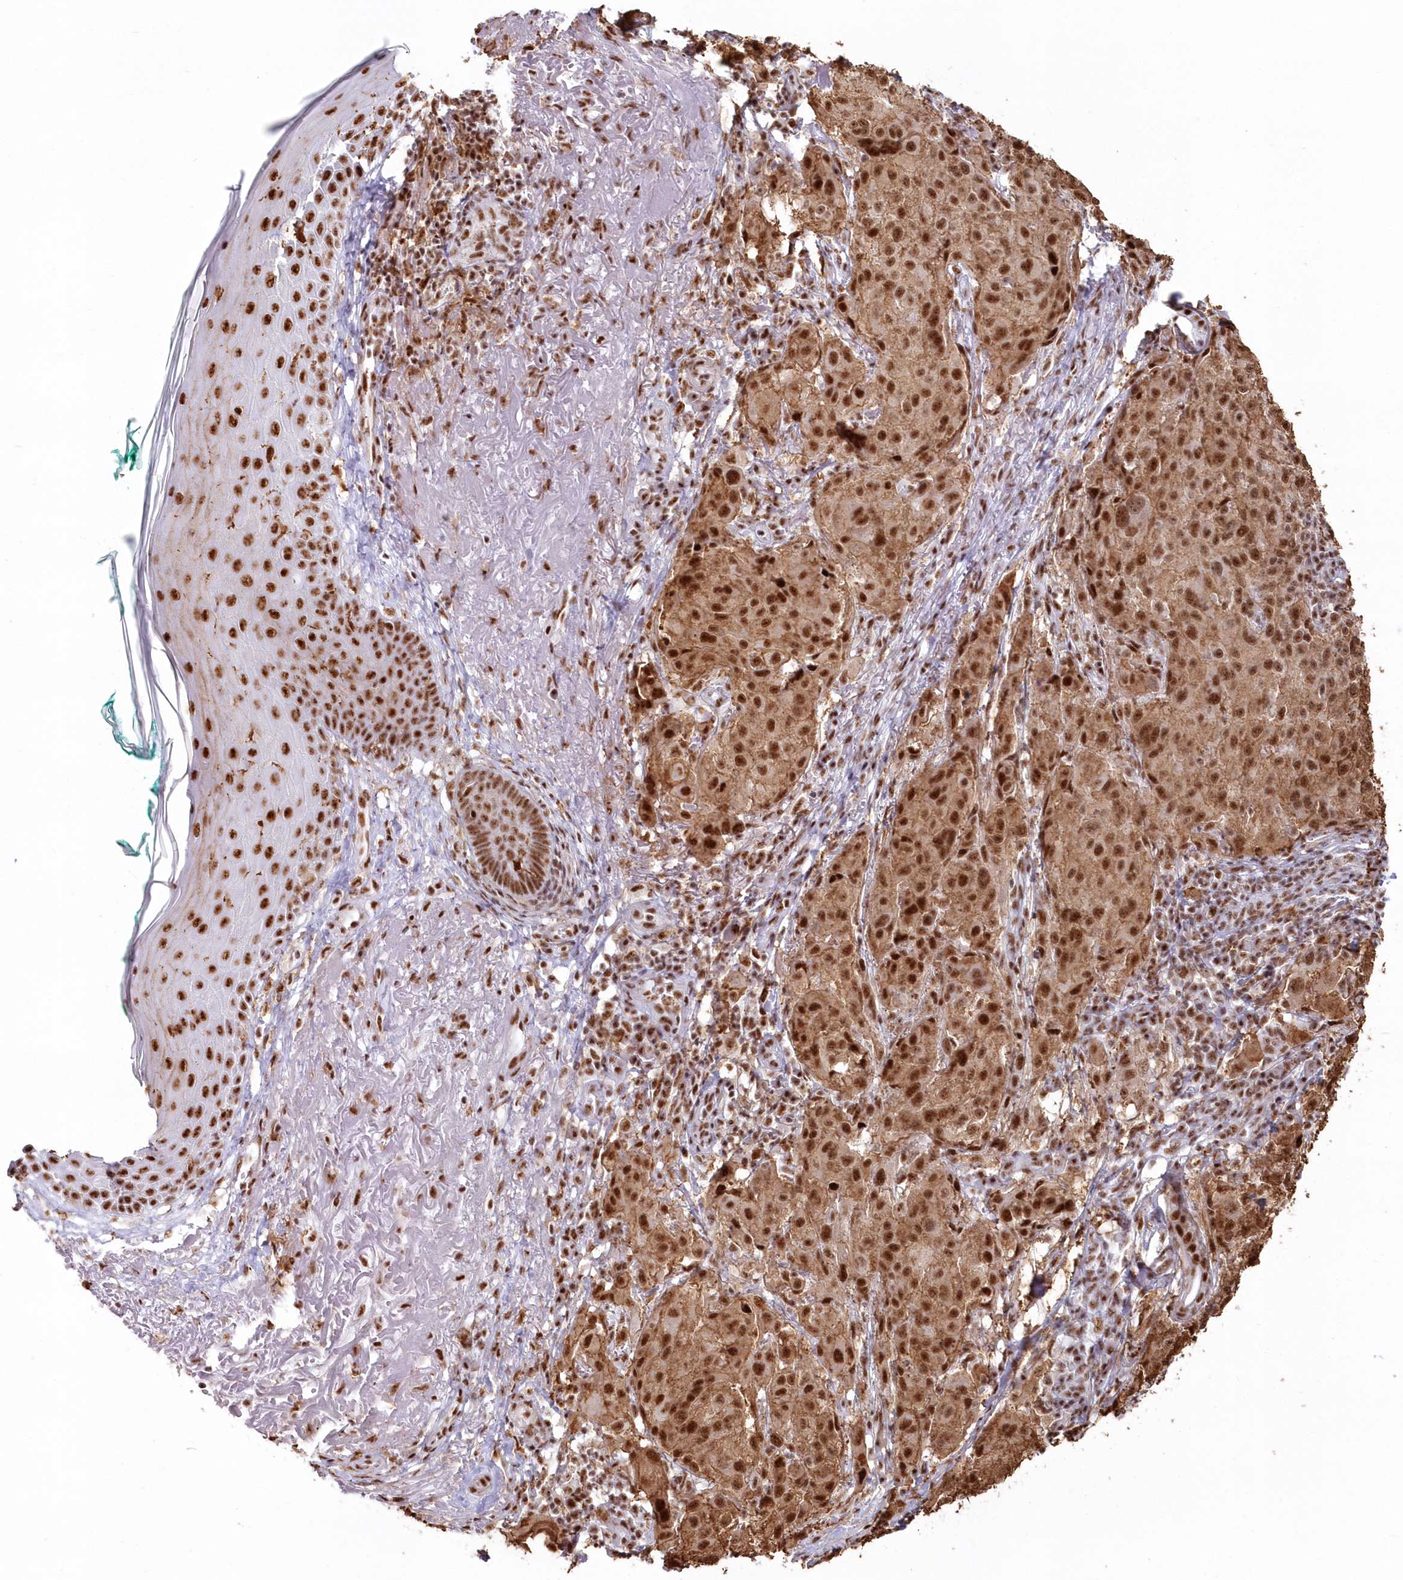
{"staining": {"intensity": "strong", "quantity": ">75%", "location": "cytoplasmic/membranous,nuclear"}, "tissue": "melanoma", "cell_type": "Tumor cells", "image_type": "cancer", "snomed": [{"axis": "morphology", "description": "Necrosis, NOS"}, {"axis": "morphology", "description": "Malignant melanoma, NOS"}, {"axis": "topography", "description": "Skin"}], "caption": "Immunohistochemistry of human melanoma exhibits high levels of strong cytoplasmic/membranous and nuclear staining in approximately >75% of tumor cells.", "gene": "DDX46", "patient": {"sex": "female", "age": 87}}